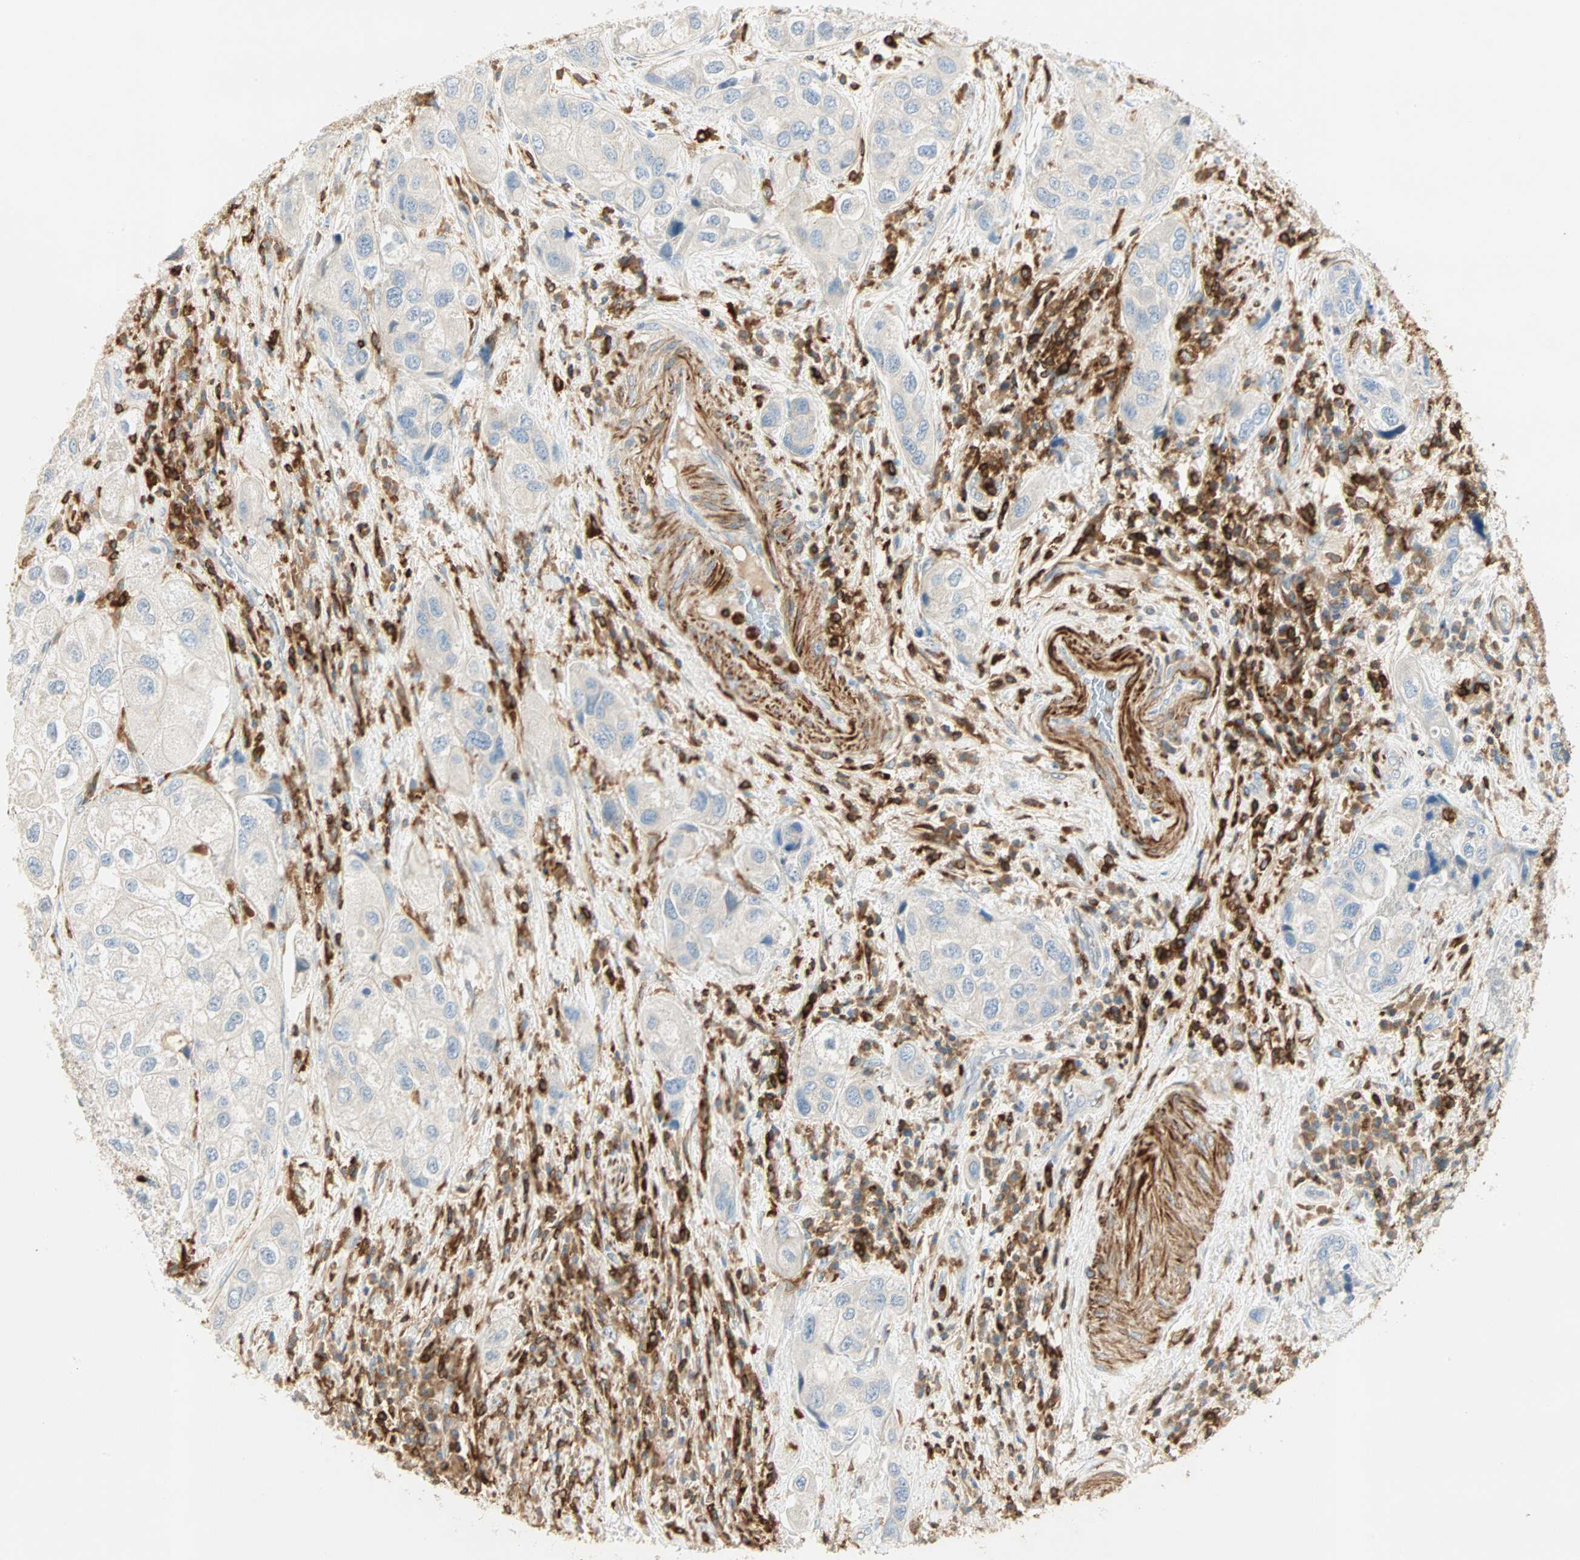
{"staining": {"intensity": "negative", "quantity": "none", "location": "none"}, "tissue": "urothelial cancer", "cell_type": "Tumor cells", "image_type": "cancer", "snomed": [{"axis": "morphology", "description": "Urothelial carcinoma, High grade"}, {"axis": "topography", "description": "Urinary bladder"}], "caption": "Tumor cells show no significant staining in urothelial cancer.", "gene": "FMNL1", "patient": {"sex": "female", "age": 64}}